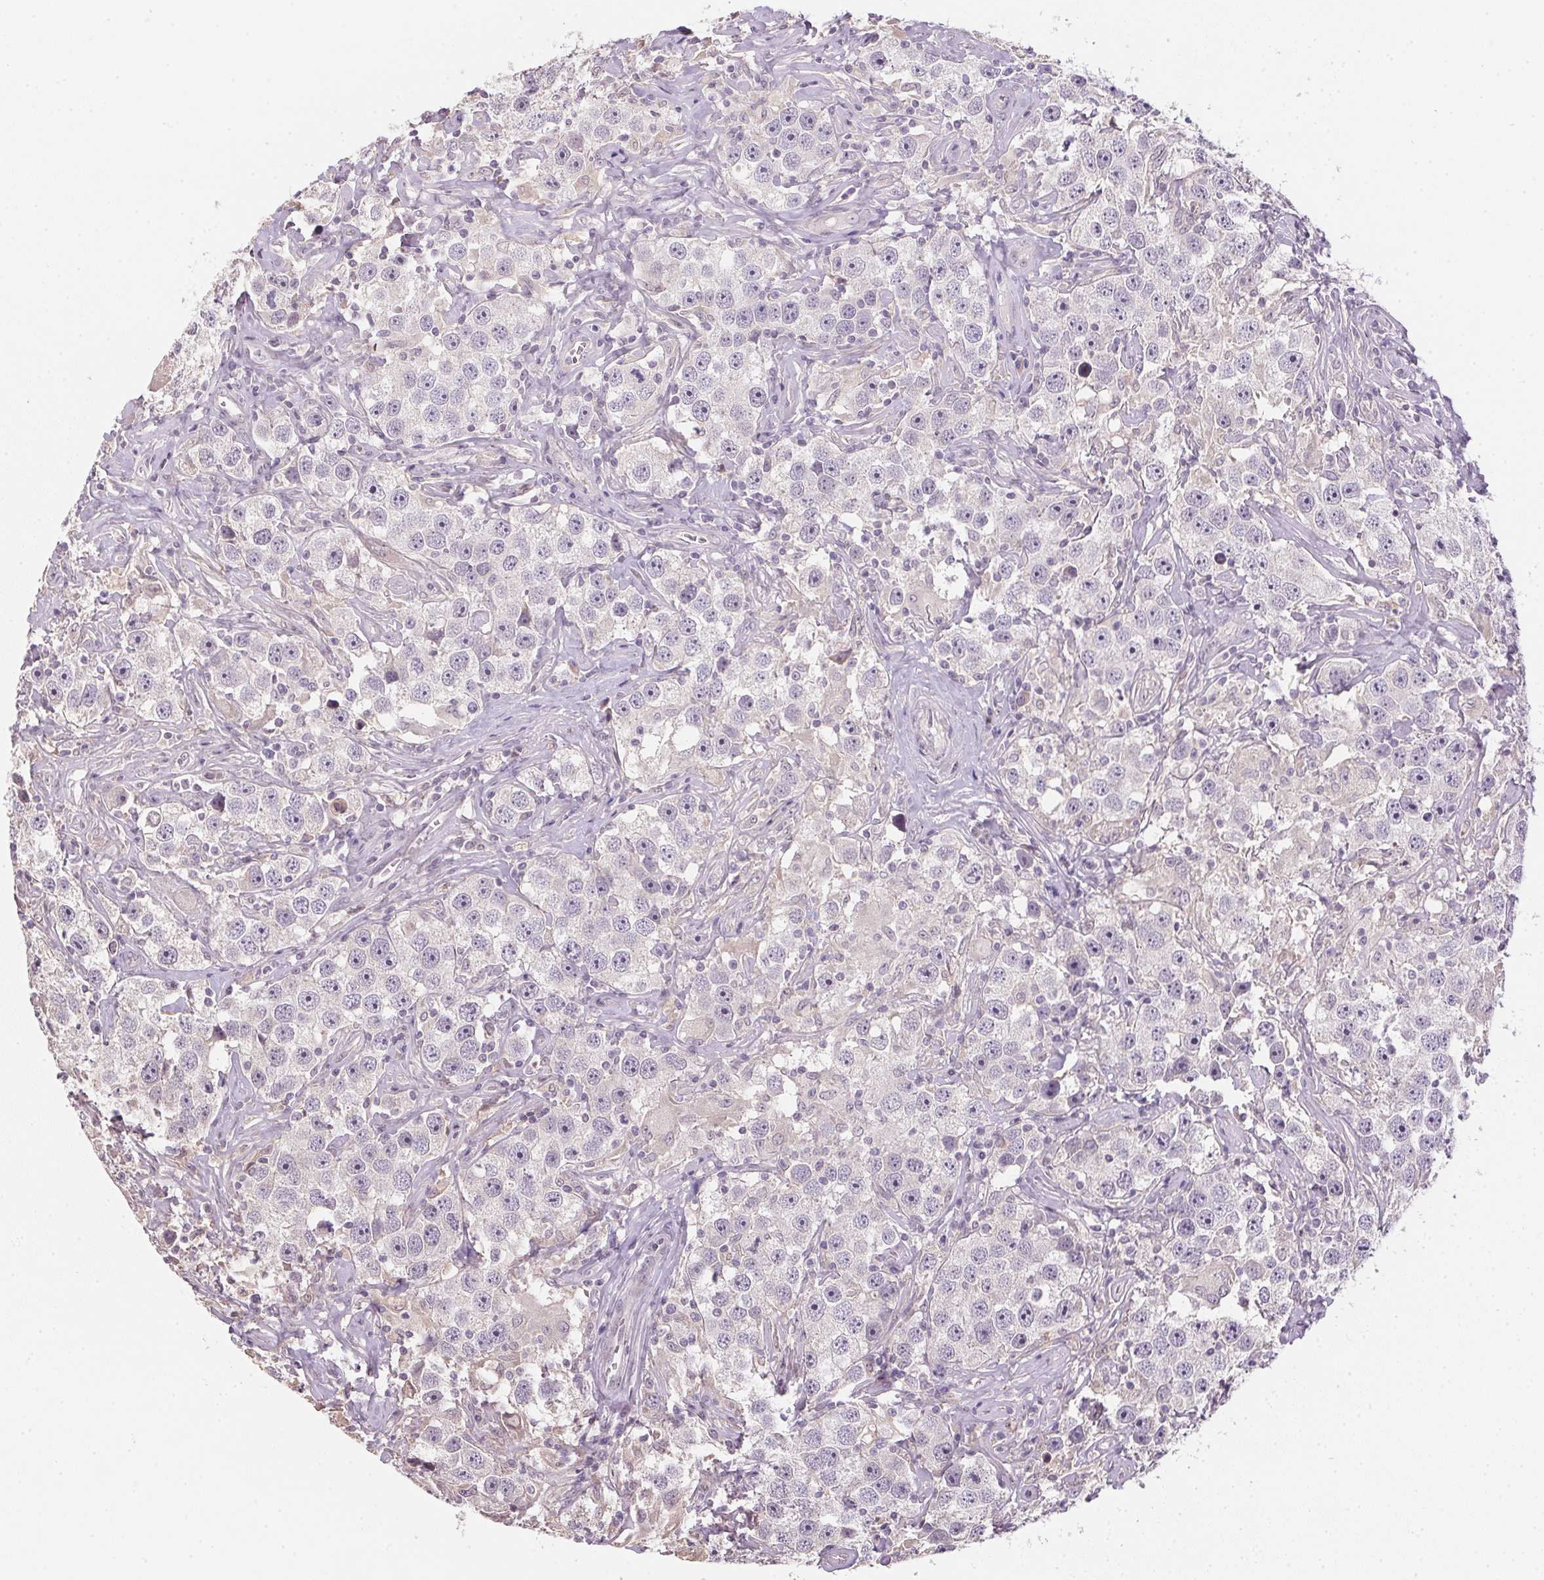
{"staining": {"intensity": "negative", "quantity": "none", "location": "none"}, "tissue": "testis cancer", "cell_type": "Tumor cells", "image_type": "cancer", "snomed": [{"axis": "morphology", "description": "Seminoma, NOS"}, {"axis": "topography", "description": "Testis"}], "caption": "Testis cancer (seminoma) stained for a protein using immunohistochemistry (IHC) exhibits no expression tumor cells.", "gene": "ALDH8A1", "patient": {"sex": "male", "age": 49}}